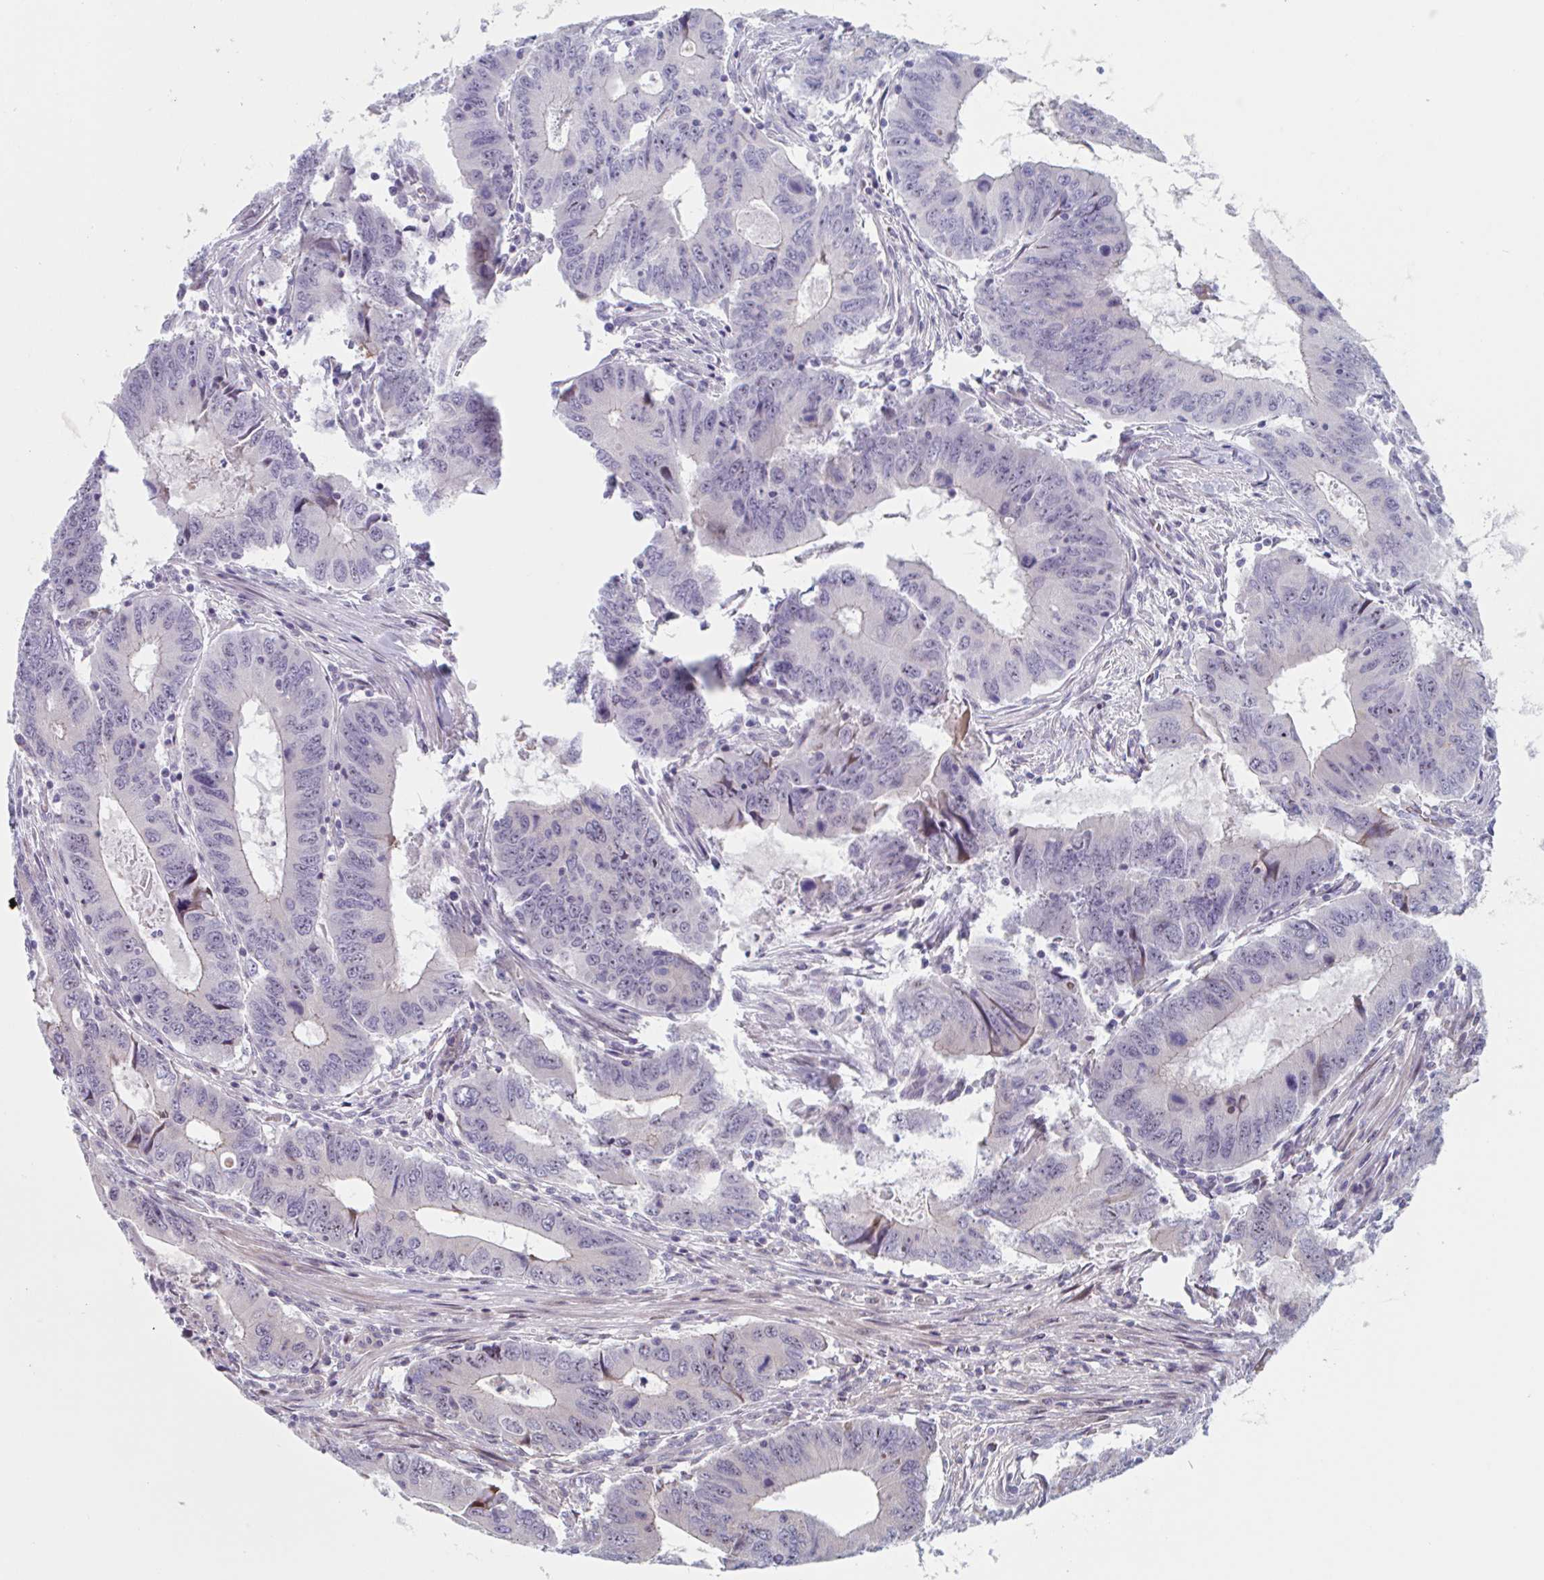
{"staining": {"intensity": "negative", "quantity": "none", "location": "none"}, "tissue": "colorectal cancer", "cell_type": "Tumor cells", "image_type": "cancer", "snomed": [{"axis": "morphology", "description": "Adenocarcinoma, NOS"}, {"axis": "topography", "description": "Colon"}], "caption": "This is an immunohistochemistry histopathology image of colorectal cancer (adenocarcinoma). There is no staining in tumor cells.", "gene": "DUXA", "patient": {"sex": "male", "age": 53}}